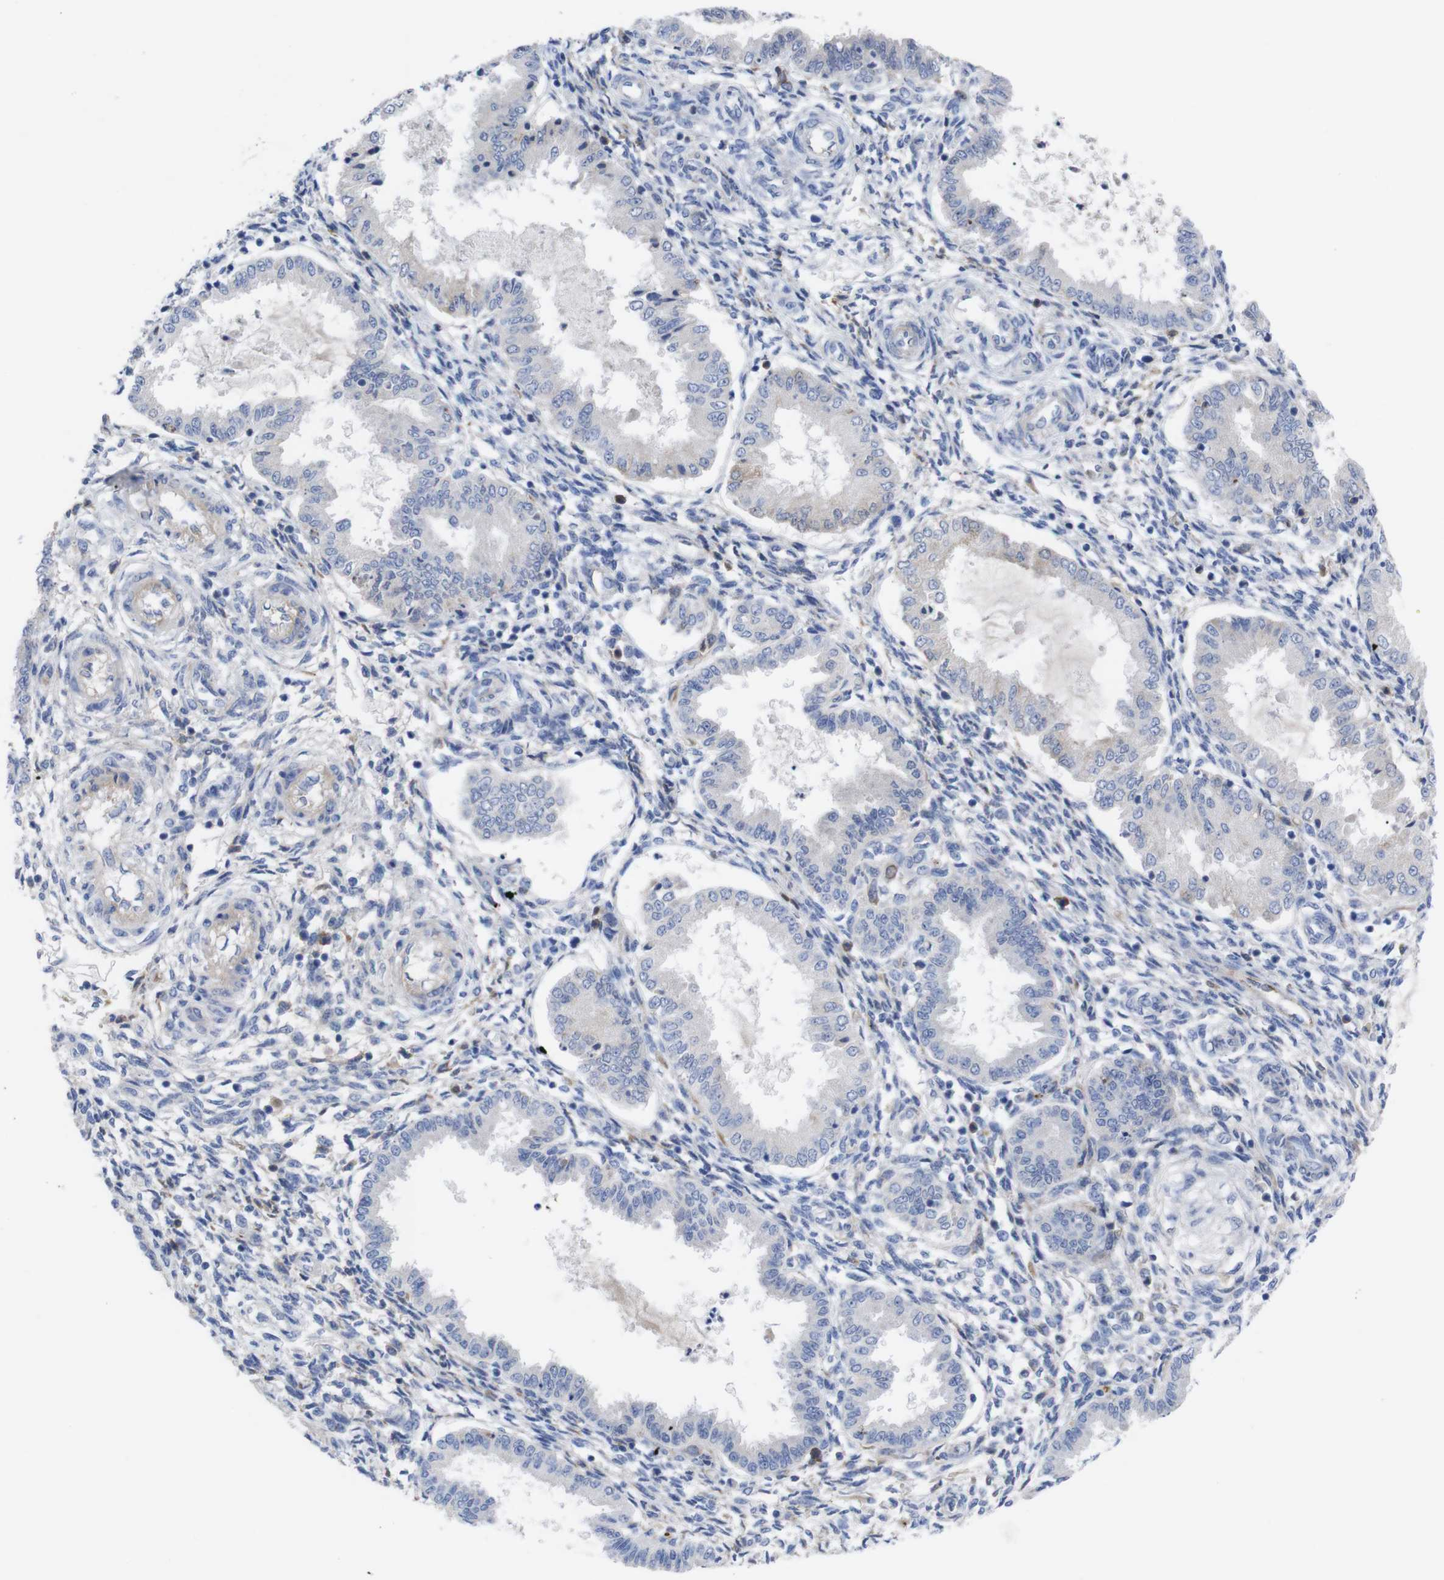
{"staining": {"intensity": "weak", "quantity": "<25%", "location": "cytoplasmic/membranous"}, "tissue": "endometrium", "cell_type": "Cells in endometrial stroma", "image_type": "normal", "snomed": [{"axis": "morphology", "description": "Normal tissue, NOS"}, {"axis": "topography", "description": "Endometrium"}], "caption": "Unremarkable endometrium was stained to show a protein in brown. There is no significant expression in cells in endometrial stroma.", "gene": "C5AR1", "patient": {"sex": "female", "age": 33}}